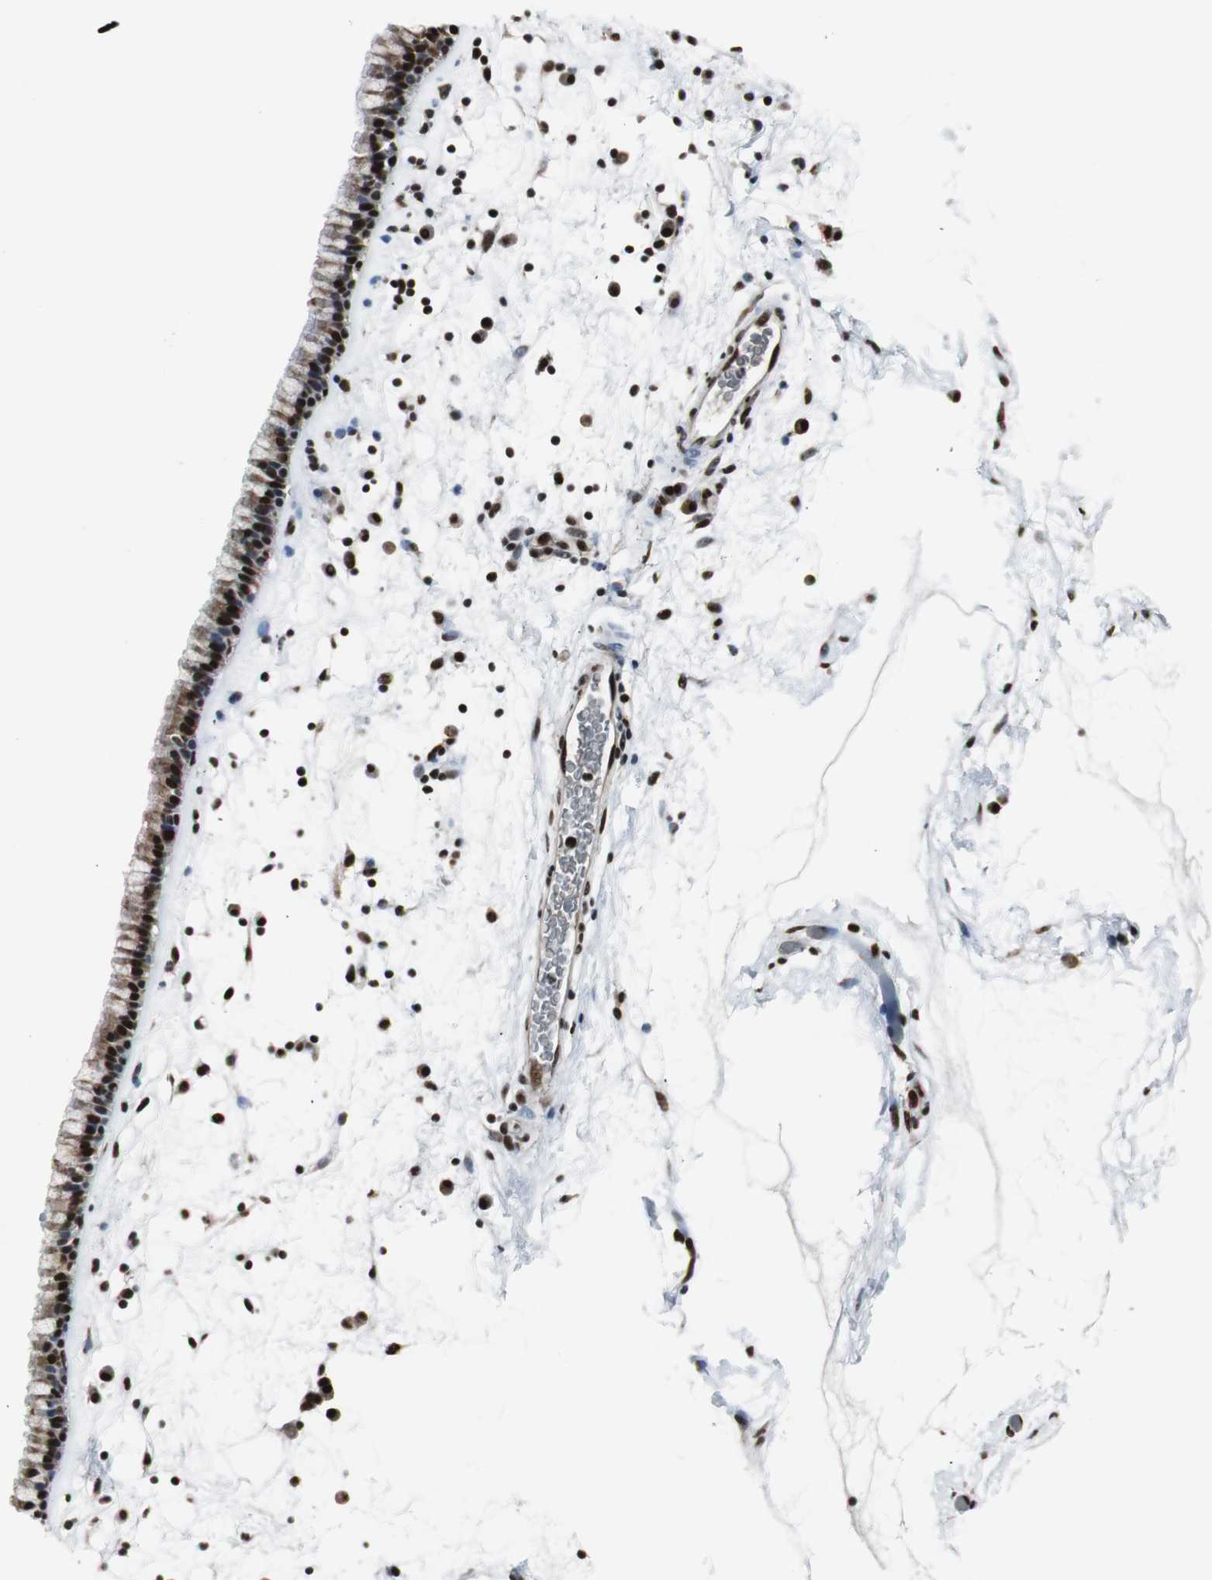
{"staining": {"intensity": "strong", "quantity": ">75%", "location": "cytoplasmic/membranous,nuclear"}, "tissue": "nasopharynx", "cell_type": "Respiratory epithelial cells", "image_type": "normal", "snomed": [{"axis": "morphology", "description": "Normal tissue, NOS"}, {"axis": "morphology", "description": "Inflammation, NOS"}, {"axis": "topography", "description": "Nasopharynx"}], "caption": "High-power microscopy captured an IHC photomicrograph of normal nasopharynx, revealing strong cytoplasmic/membranous,nuclear staining in about >75% of respiratory epithelial cells.", "gene": "PARN", "patient": {"sex": "male", "age": 48}}